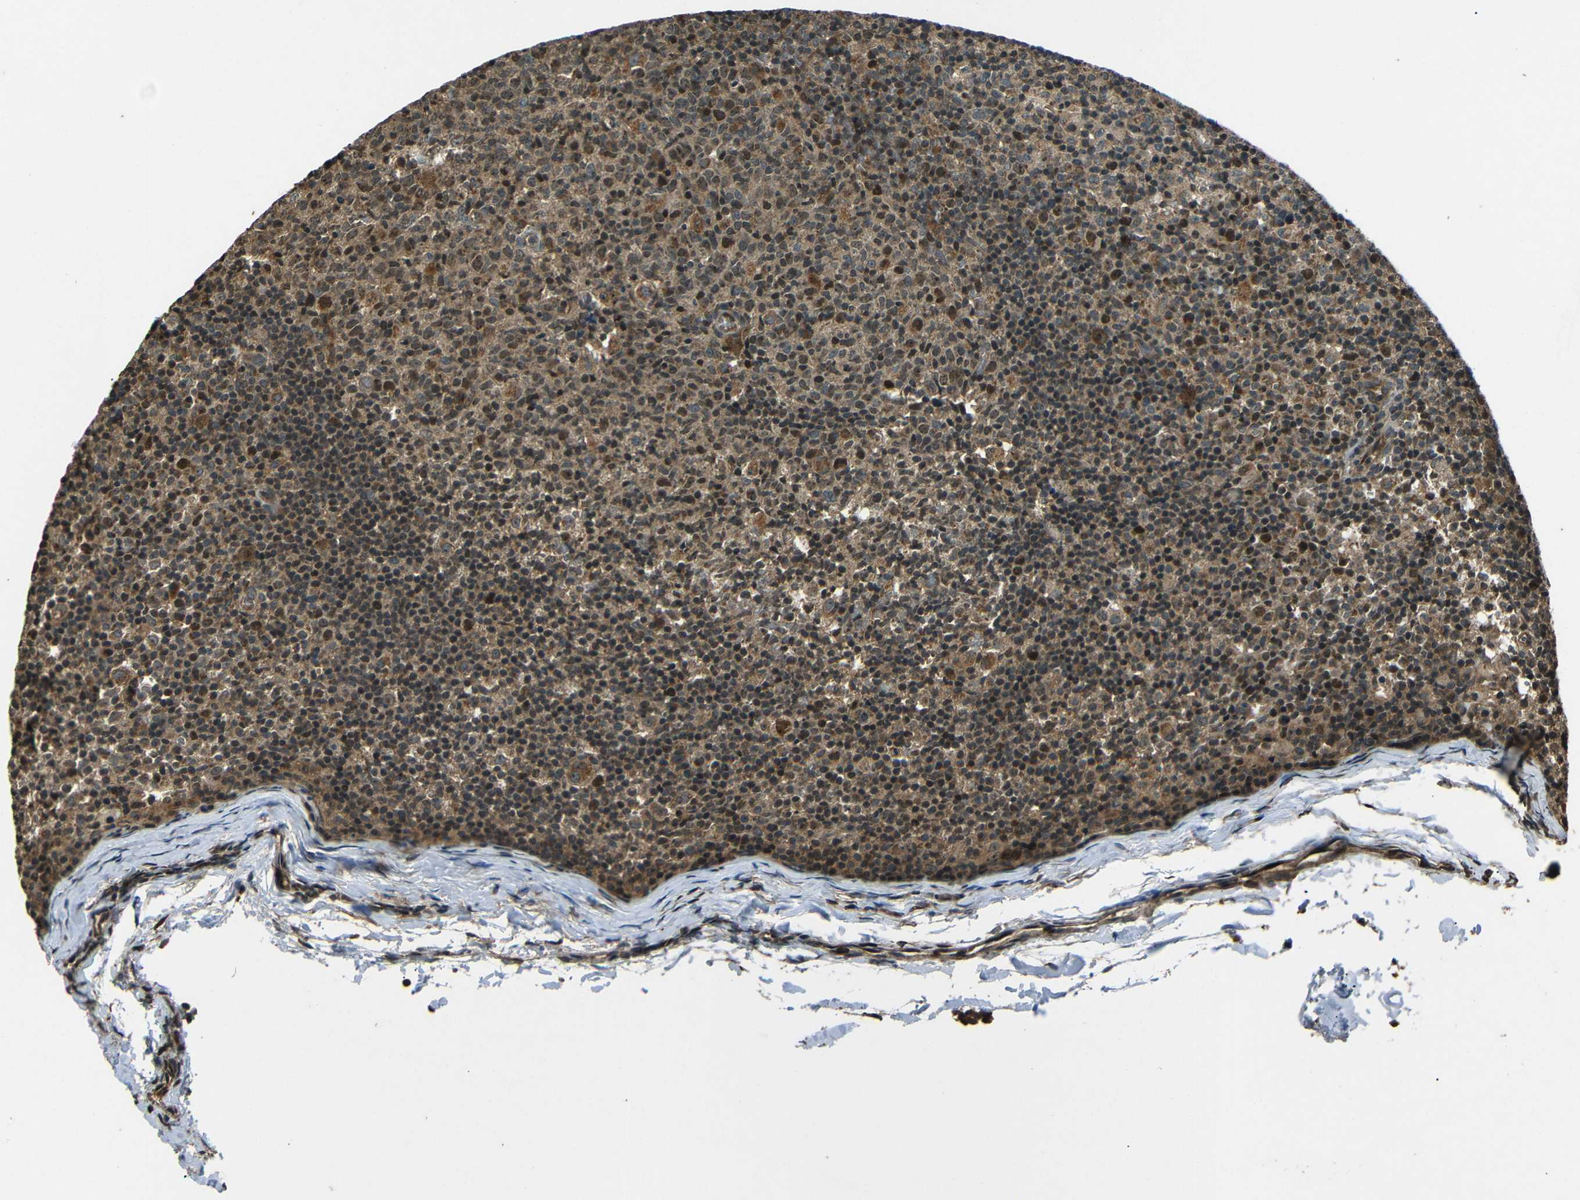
{"staining": {"intensity": "moderate", "quantity": ">75%", "location": "cytoplasmic/membranous,nuclear"}, "tissue": "lymph node", "cell_type": "Germinal center cells", "image_type": "normal", "snomed": [{"axis": "morphology", "description": "Normal tissue, NOS"}, {"axis": "morphology", "description": "Inflammation, NOS"}, {"axis": "topography", "description": "Lymph node"}], "caption": "Protein expression analysis of normal lymph node displays moderate cytoplasmic/membranous,nuclear positivity in approximately >75% of germinal center cells. Immunohistochemistry stains the protein in brown and the nuclei are stained blue.", "gene": "PLK2", "patient": {"sex": "male", "age": 55}}